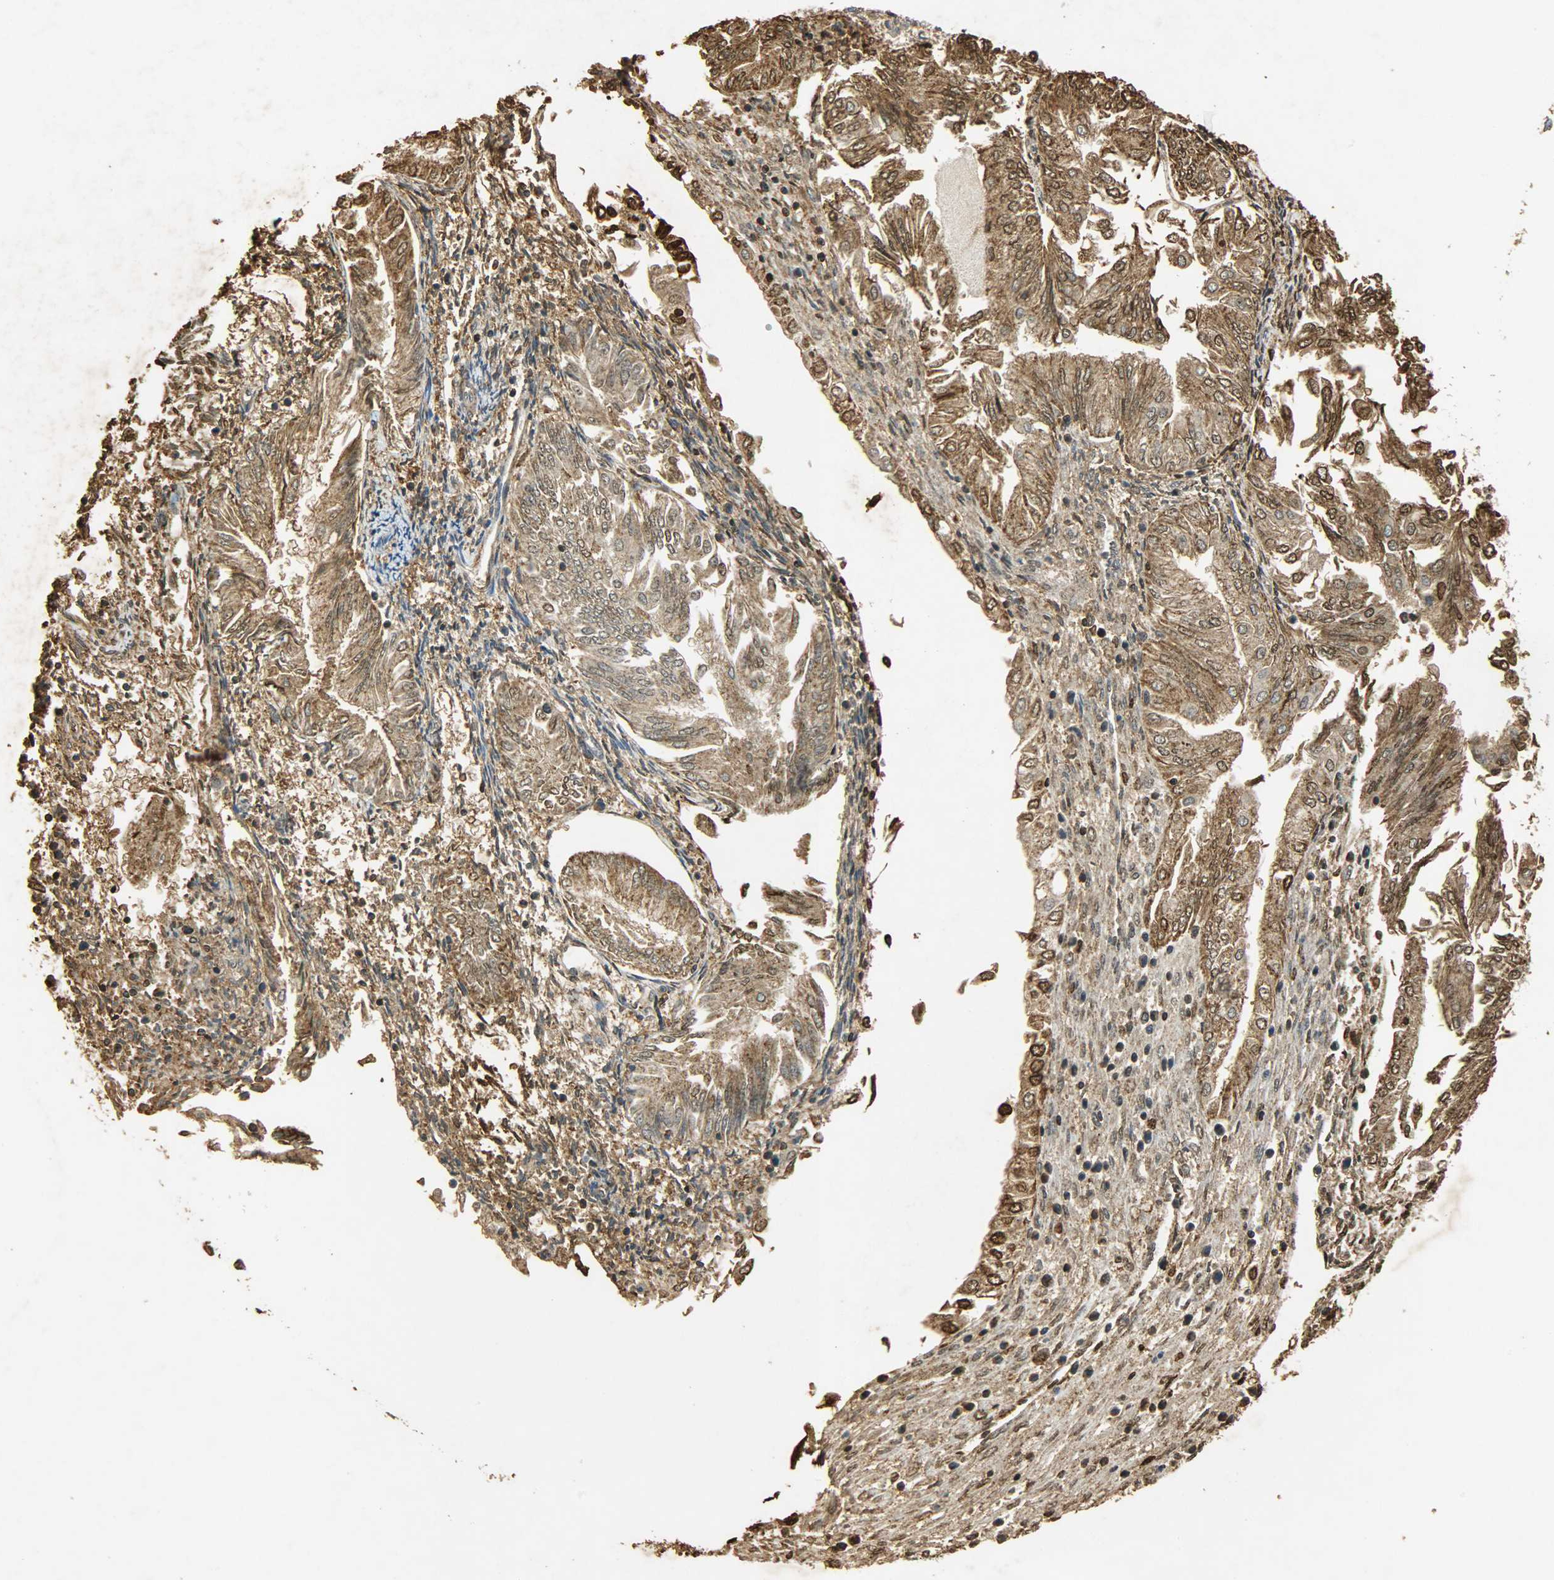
{"staining": {"intensity": "moderate", "quantity": ">75%", "location": "cytoplasmic/membranous,nuclear"}, "tissue": "endometrial cancer", "cell_type": "Tumor cells", "image_type": "cancer", "snomed": [{"axis": "morphology", "description": "Adenocarcinoma, NOS"}, {"axis": "topography", "description": "Endometrium"}], "caption": "Moderate cytoplasmic/membranous and nuclear staining is present in about >75% of tumor cells in adenocarcinoma (endometrial).", "gene": "ANXA6", "patient": {"sex": "female", "age": 53}}